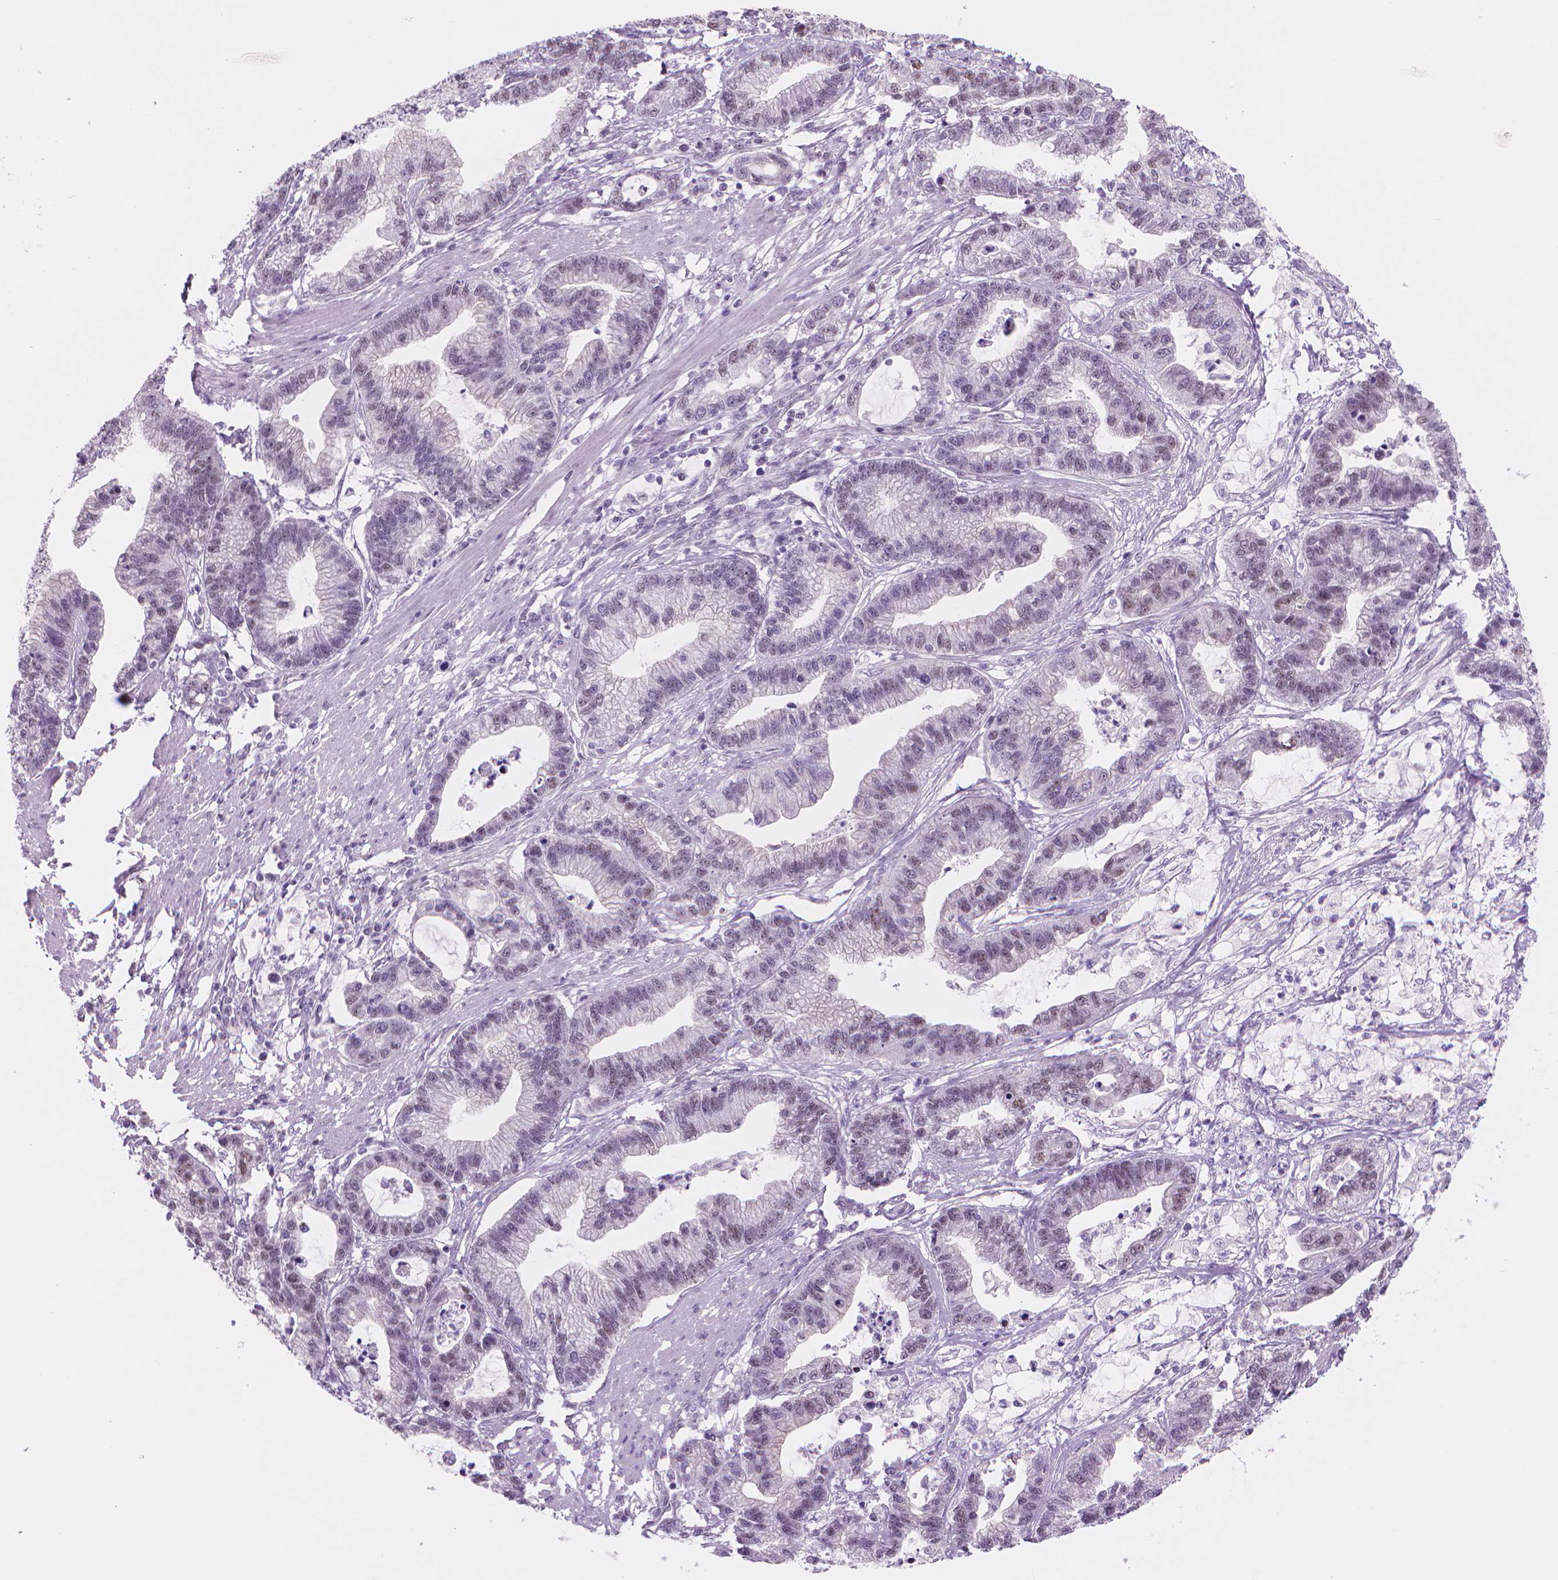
{"staining": {"intensity": "moderate", "quantity": "<25%", "location": "nuclear"}, "tissue": "stomach cancer", "cell_type": "Tumor cells", "image_type": "cancer", "snomed": [{"axis": "morphology", "description": "Adenocarcinoma, NOS"}, {"axis": "topography", "description": "Stomach"}], "caption": "A brown stain shows moderate nuclear positivity of a protein in stomach adenocarcinoma tumor cells.", "gene": "POLR3D", "patient": {"sex": "male", "age": 83}}